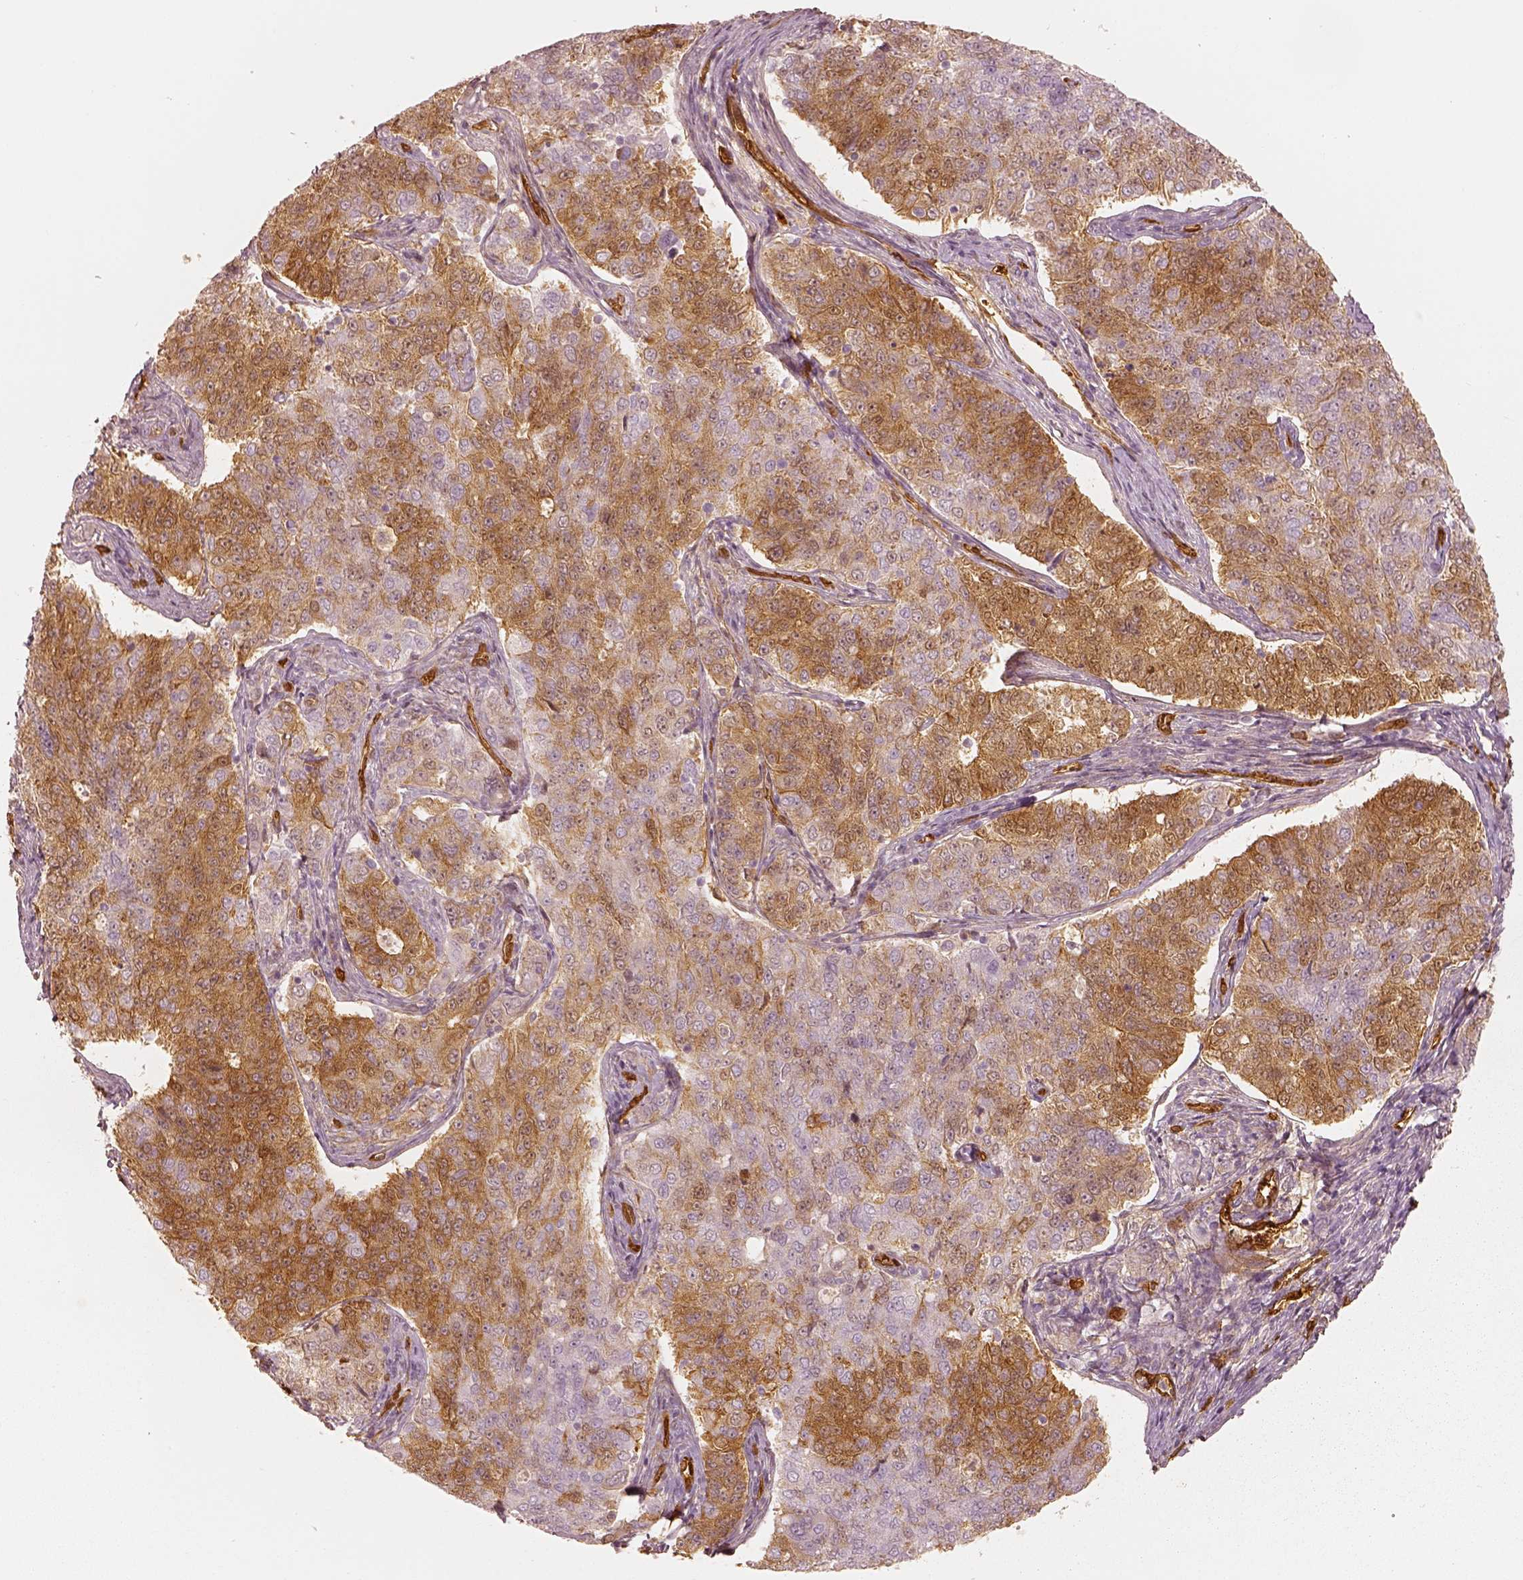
{"staining": {"intensity": "moderate", "quantity": "25%-75%", "location": "cytoplasmic/membranous"}, "tissue": "endometrial cancer", "cell_type": "Tumor cells", "image_type": "cancer", "snomed": [{"axis": "morphology", "description": "Adenocarcinoma, NOS"}, {"axis": "topography", "description": "Endometrium"}], "caption": "Immunohistochemistry (IHC) image of neoplastic tissue: human endometrial cancer stained using immunohistochemistry shows medium levels of moderate protein expression localized specifically in the cytoplasmic/membranous of tumor cells, appearing as a cytoplasmic/membranous brown color.", "gene": "FSCN1", "patient": {"sex": "female", "age": 43}}